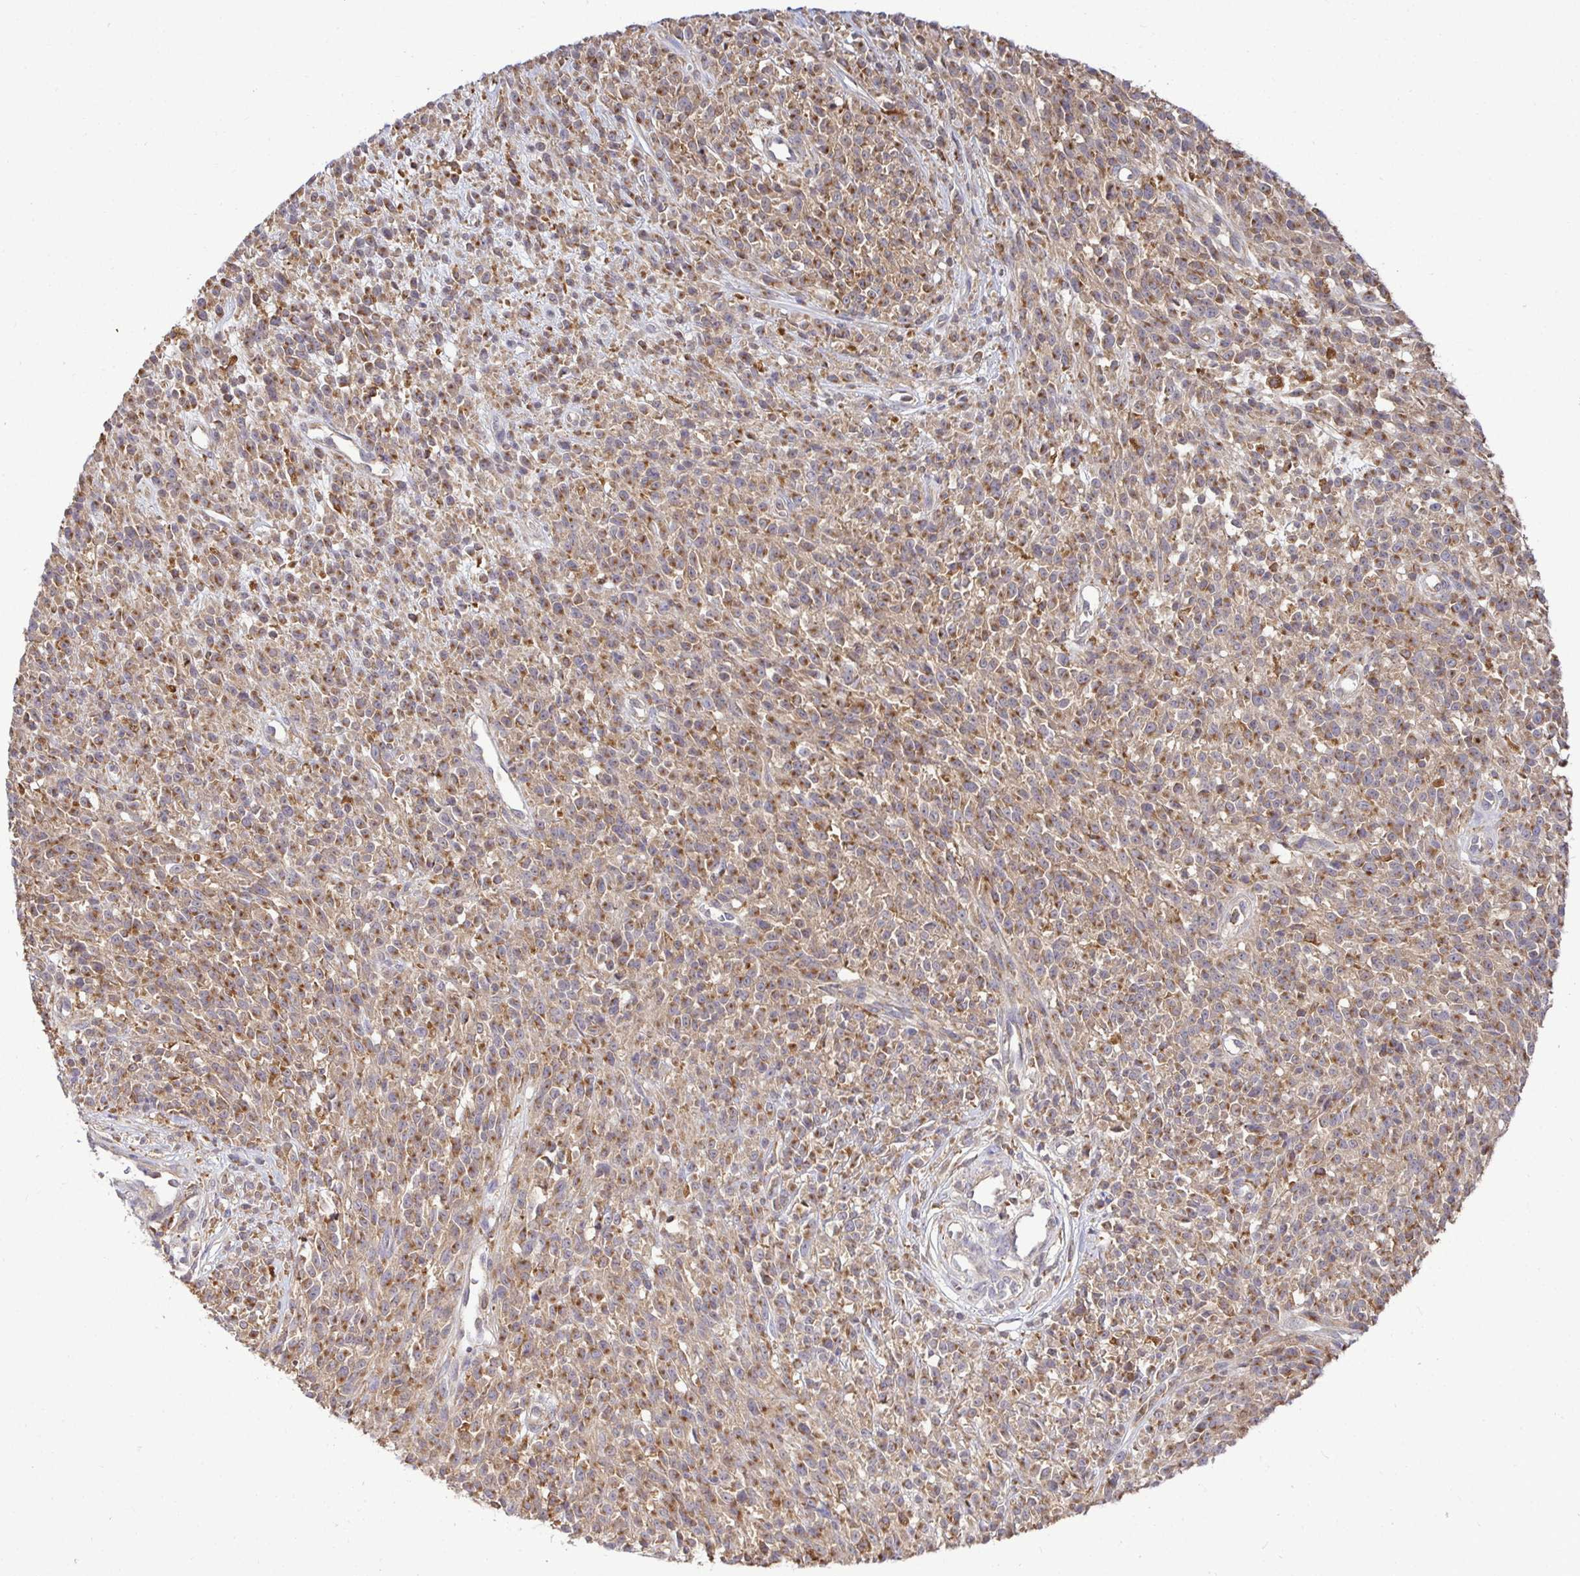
{"staining": {"intensity": "moderate", "quantity": ">75%", "location": "cytoplasmic/membranous"}, "tissue": "melanoma", "cell_type": "Tumor cells", "image_type": "cancer", "snomed": [{"axis": "morphology", "description": "Malignant melanoma, NOS"}, {"axis": "topography", "description": "Skin"}, {"axis": "topography", "description": "Skin of trunk"}], "caption": "Immunohistochemistry (IHC) photomicrograph of neoplastic tissue: human malignant melanoma stained using immunohistochemistry displays medium levels of moderate protein expression localized specifically in the cytoplasmic/membranous of tumor cells, appearing as a cytoplasmic/membranous brown color.", "gene": "ATP6V1F", "patient": {"sex": "male", "age": 74}}